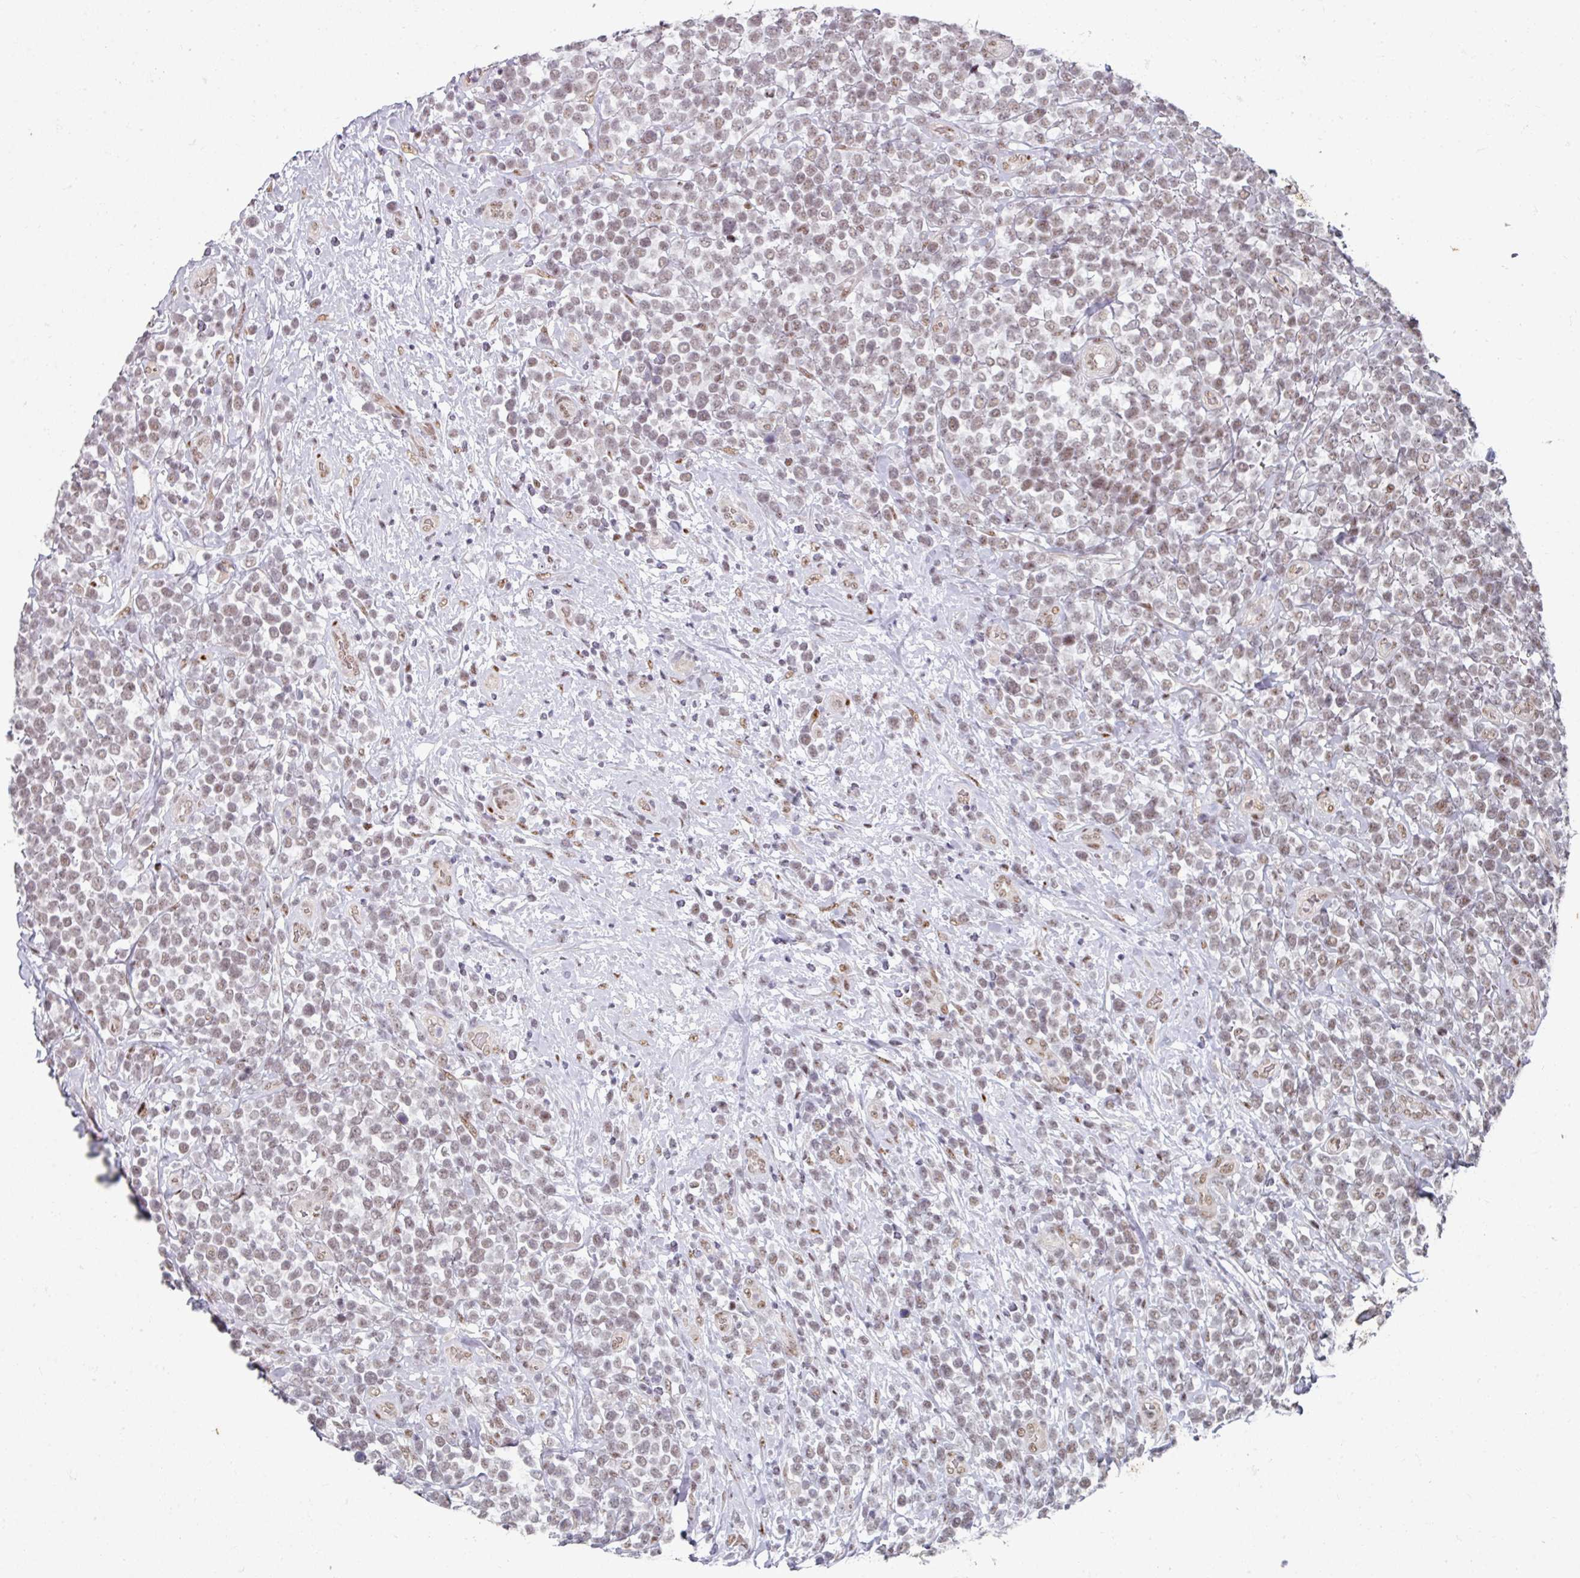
{"staining": {"intensity": "moderate", "quantity": ">75%", "location": "nuclear"}, "tissue": "lymphoma", "cell_type": "Tumor cells", "image_type": "cancer", "snomed": [{"axis": "morphology", "description": "Malignant lymphoma, non-Hodgkin's type, High grade"}, {"axis": "topography", "description": "Soft tissue"}], "caption": "Immunohistochemical staining of malignant lymphoma, non-Hodgkin's type (high-grade) shows moderate nuclear protein positivity in approximately >75% of tumor cells.", "gene": "SF3B5", "patient": {"sex": "female", "age": 56}}